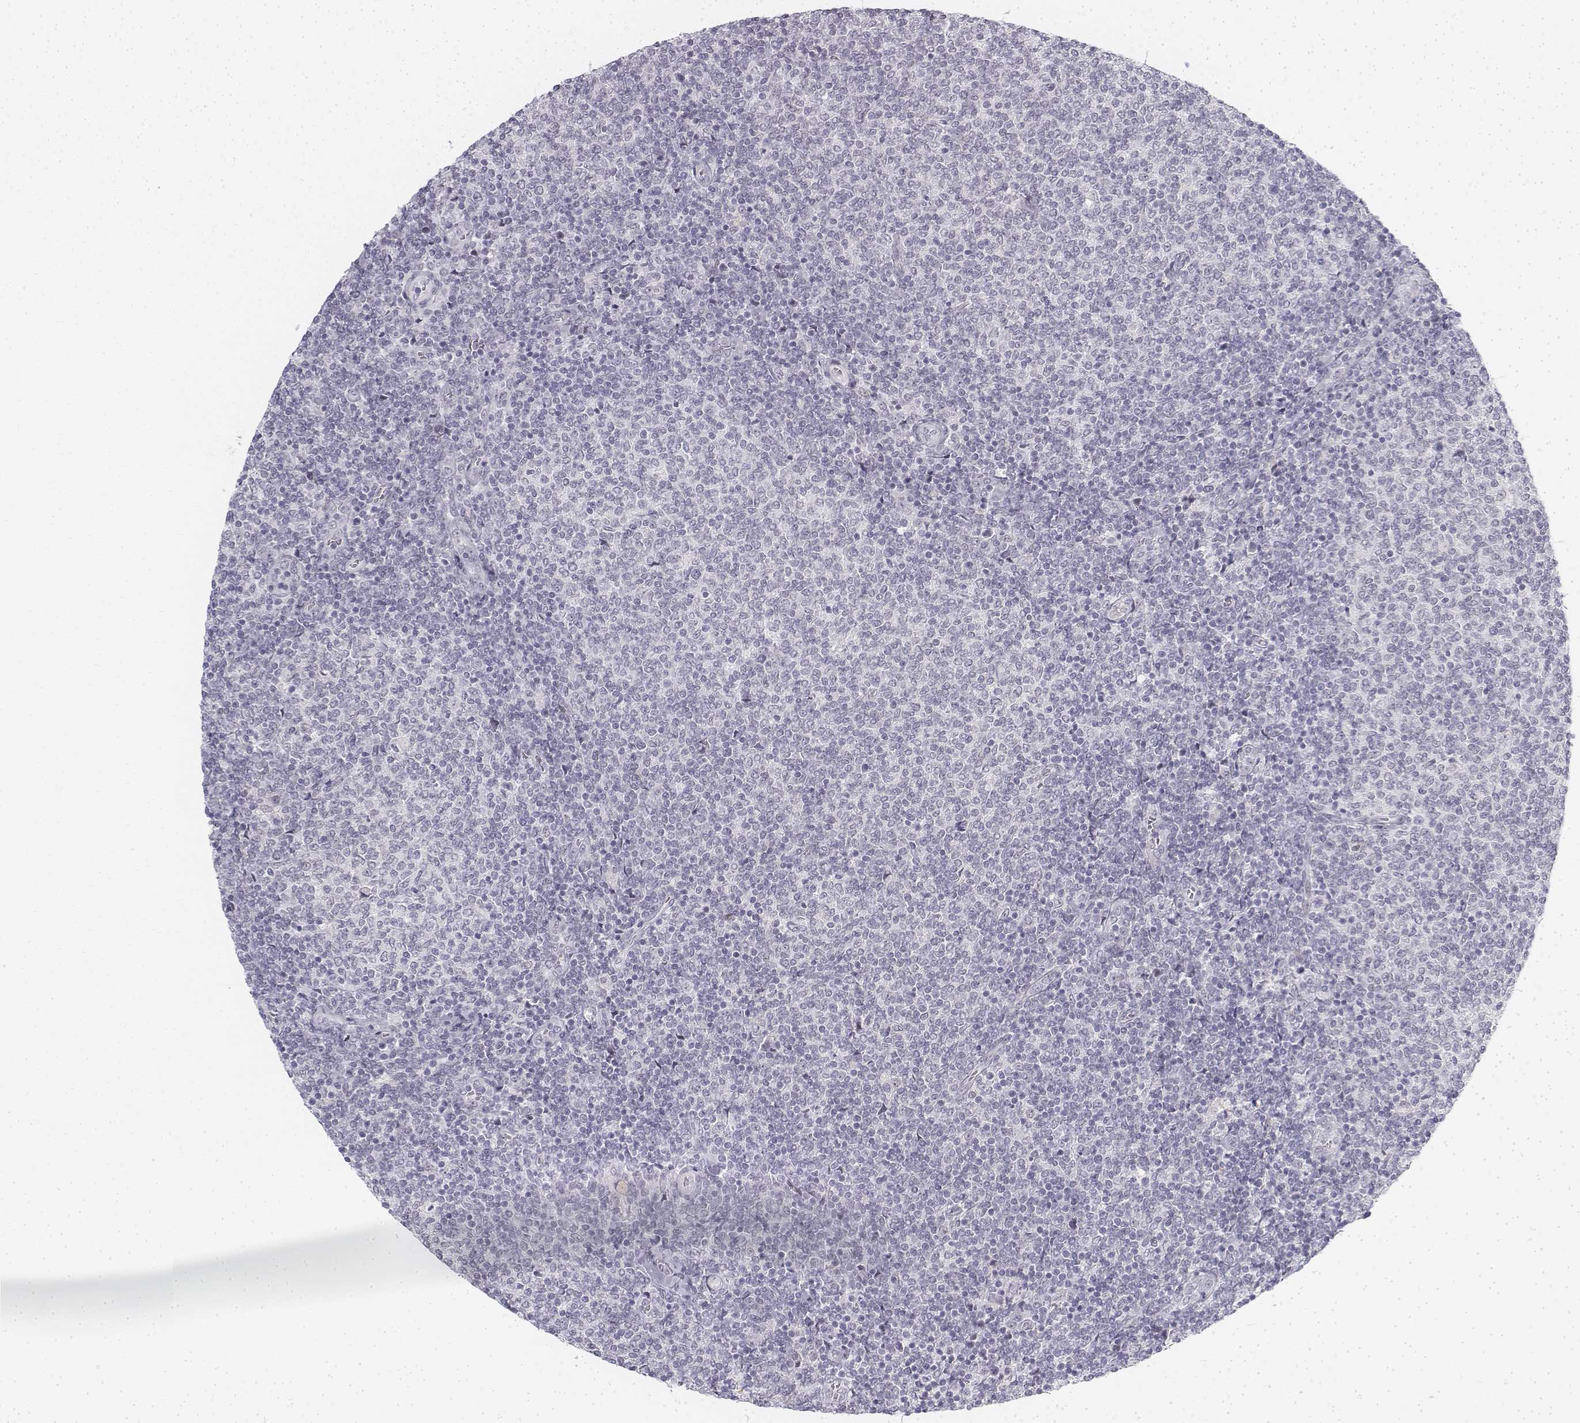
{"staining": {"intensity": "negative", "quantity": "none", "location": "none"}, "tissue": "lymphoma", "cell_type": "Tumor cells", "image_type": "cancer", "snomed": [{"axis": "morphology", "description": "Malignant lymphoma, non-Hodgkin's type, Low grade"}, {"axis": "topography", "description": "Lymph node"}], "caption": "Protein analysis of lymphoma shows no significant positivity in tumor cells. Brightfield microscopy of IHC stained with DAB (brown) and hematoxylin (blue), captured at high magnification.", "gene": "KRT84", "patient": {"sex": "male", "age": 52}}